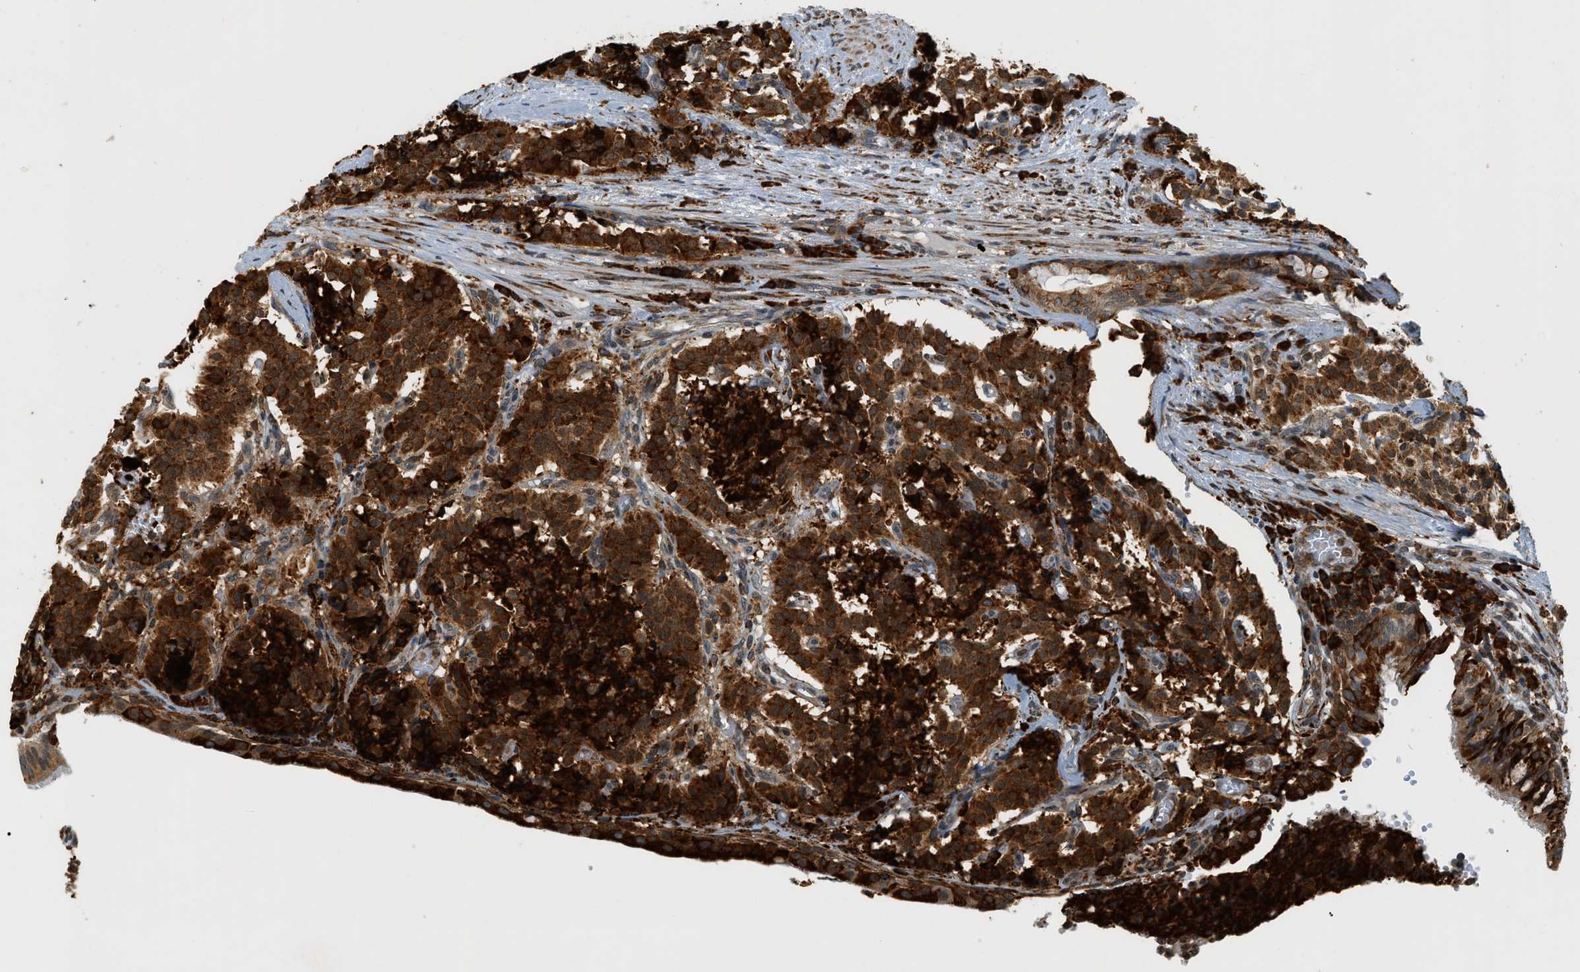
{"staining": {"intensity": "strong", "quantity": ">75%", "location": "cytoplasmic/membranous"}, "tissue": "carcinoid", "cell_type": "Tumor cells", "image_type": "cancer", "snomed": [{"axis": "morphology", "description": "Carcinoid, malignant, NOS"}, {"axis": "topography", "description": "Lung"}], "caption": "A micrograph of human carcinoid stained for a protein shows strong cytoplasmic/membranous brown staining in tumor cells.", "gene": "SEMA4D", "patient": {"sex": "male", "age": 30}}